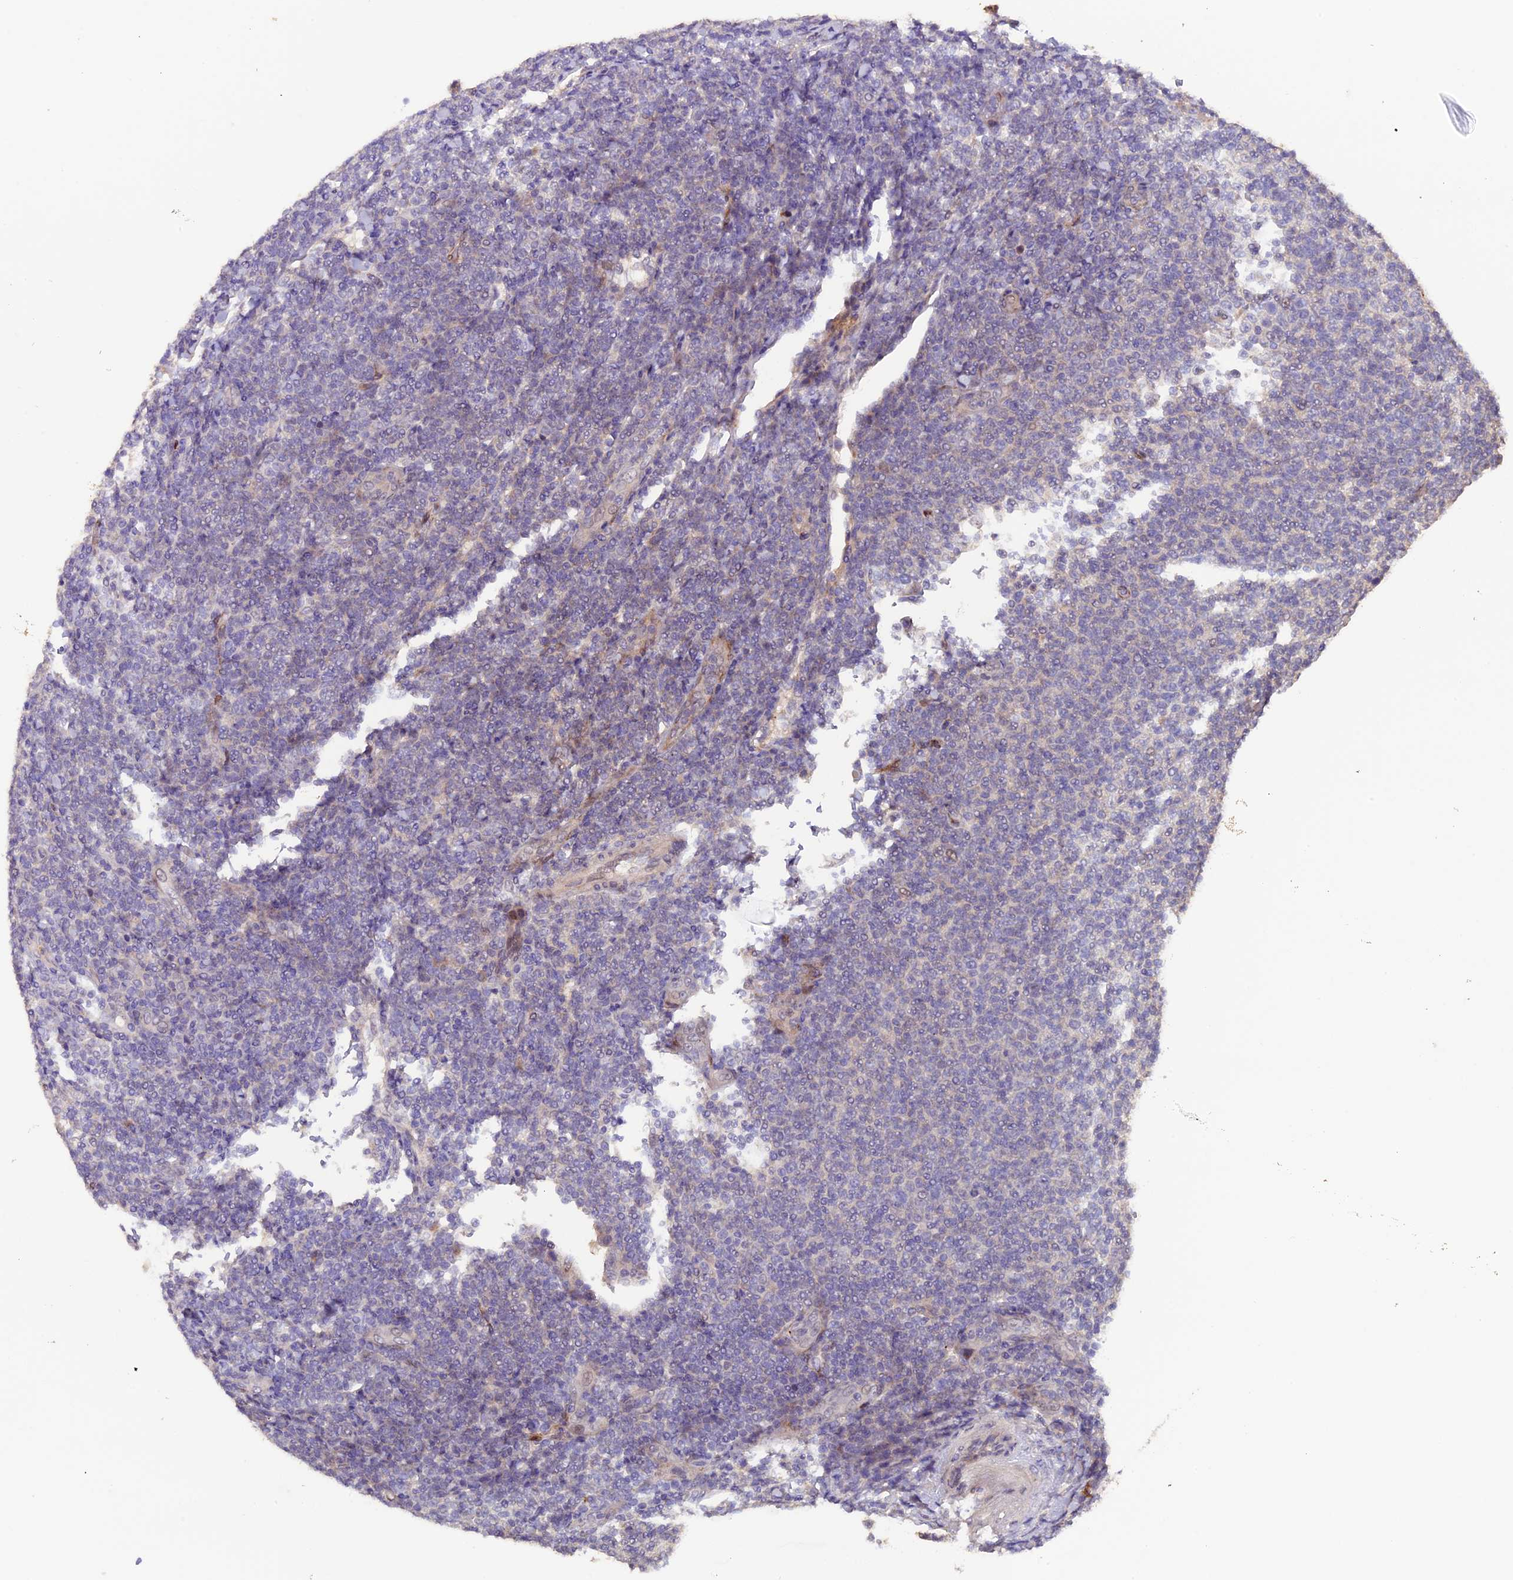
{"staining": {"intensity": "negative", "quantity": "none", "location": "none"}, "tissue": "lymphoma", "cell_type": "Tumor cells", "image_type": "cancer", "snomed": [{"axis": "morphology", "description": "Malignant lymphoma, non-Hodgkin's type, Low grade"}, {"axis": "topography", "description": "Lymph node"}], "caption": "Tumor cells are negative for protein expression in human lymphoma. (DAB immunohistochemistry, high magnification).", "gene": "NCK2", "patient": {"sex": "male", "age": 66}}